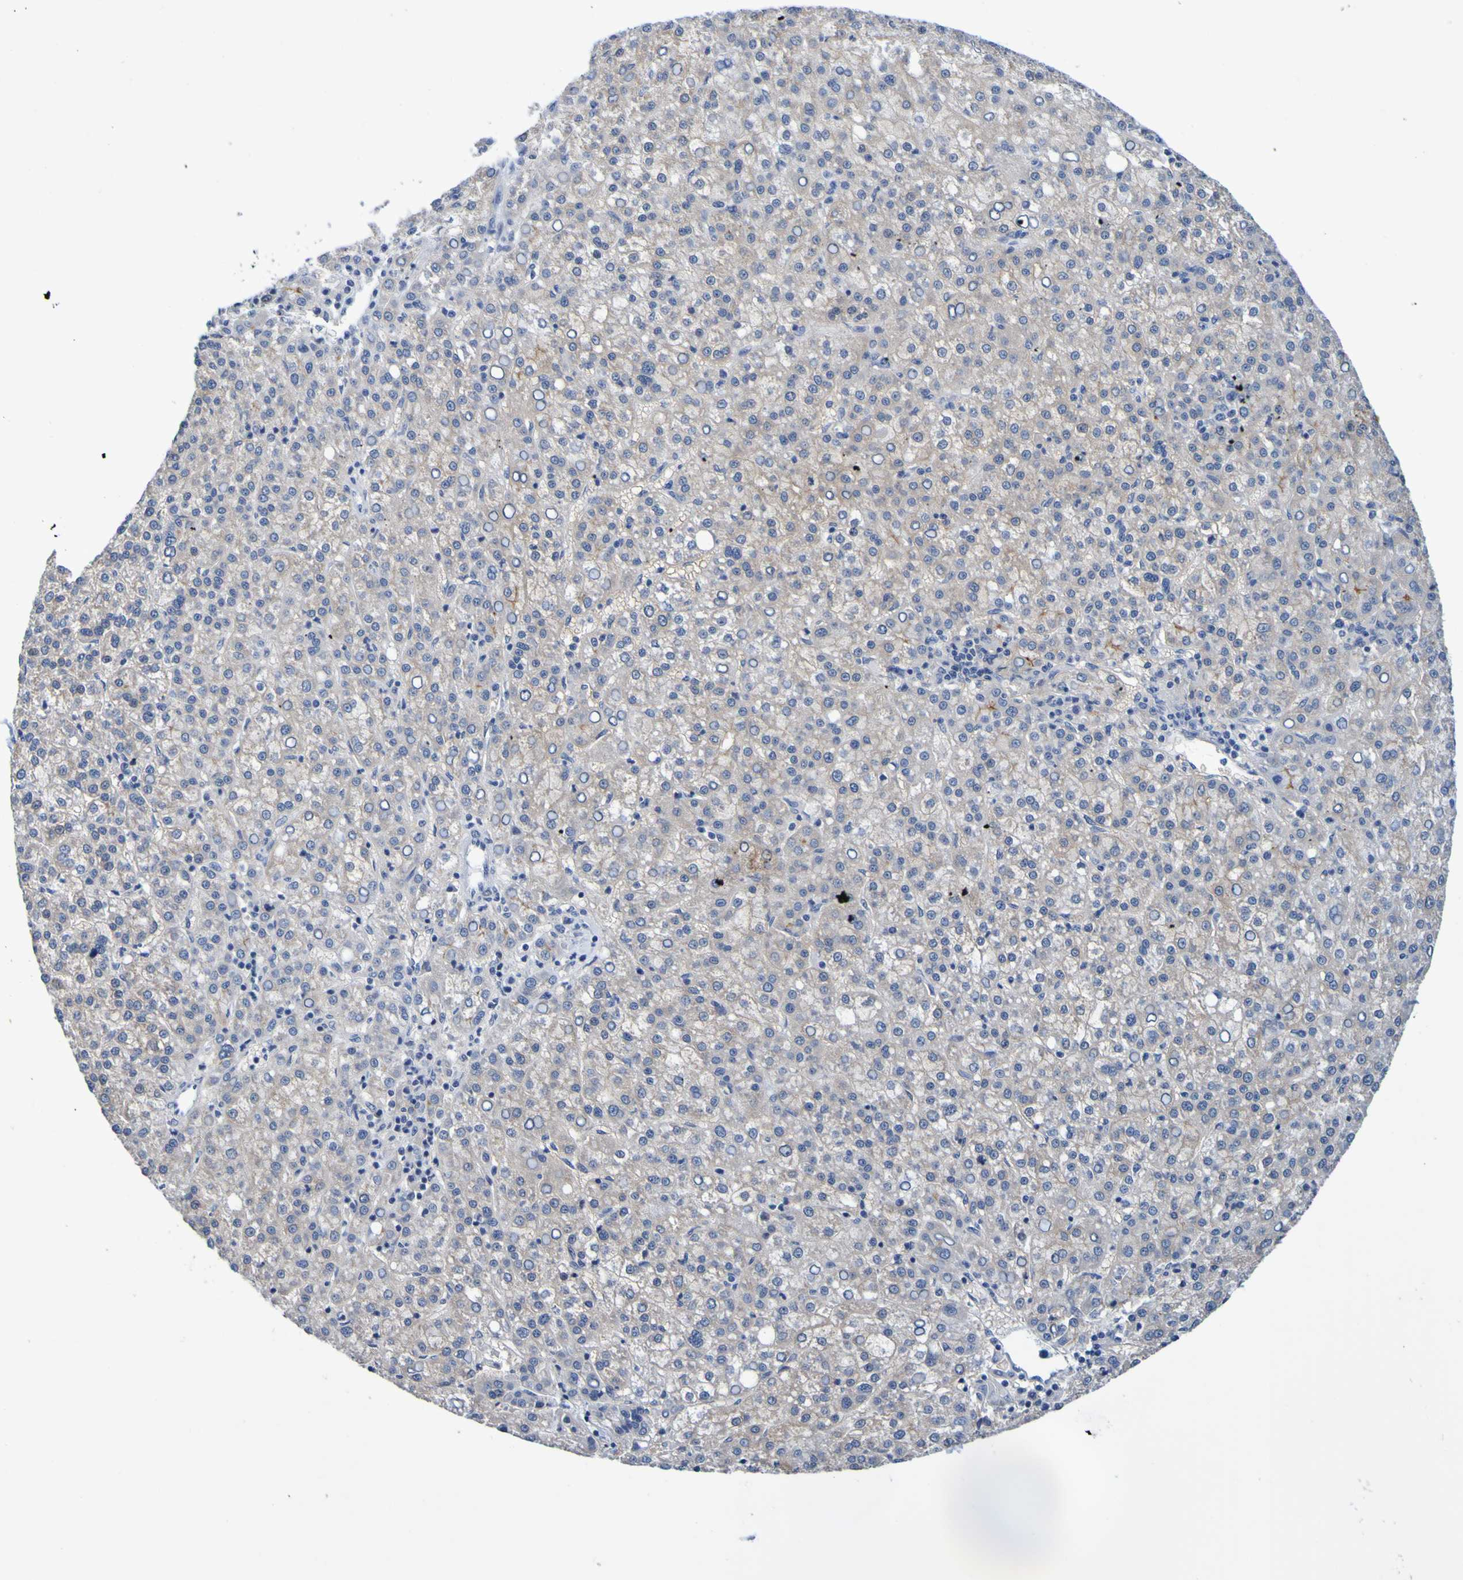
{"staining": {"intensity": "moderate", "quantity": "<25%", "location": "cytoplasmic/membranous"}, "tissue": "liver cancer", "cell_type": "Tumor cells", "image_type": "cancer", "snomed": [{"axis": "morphology", "description": "Carcinoma, Hepatocellular, NOS"}, {"axis": "topography", "description": "Liver"}], "caption": "There is low levels of moderate cytoplasmic/membranous staining in tumor cells of liver hepatocellular carcinoma, as demonstrated by immunohistochemical staining (brown color).", "gene": "VMA21", "patient": {"sex": "female", "age": 58}}